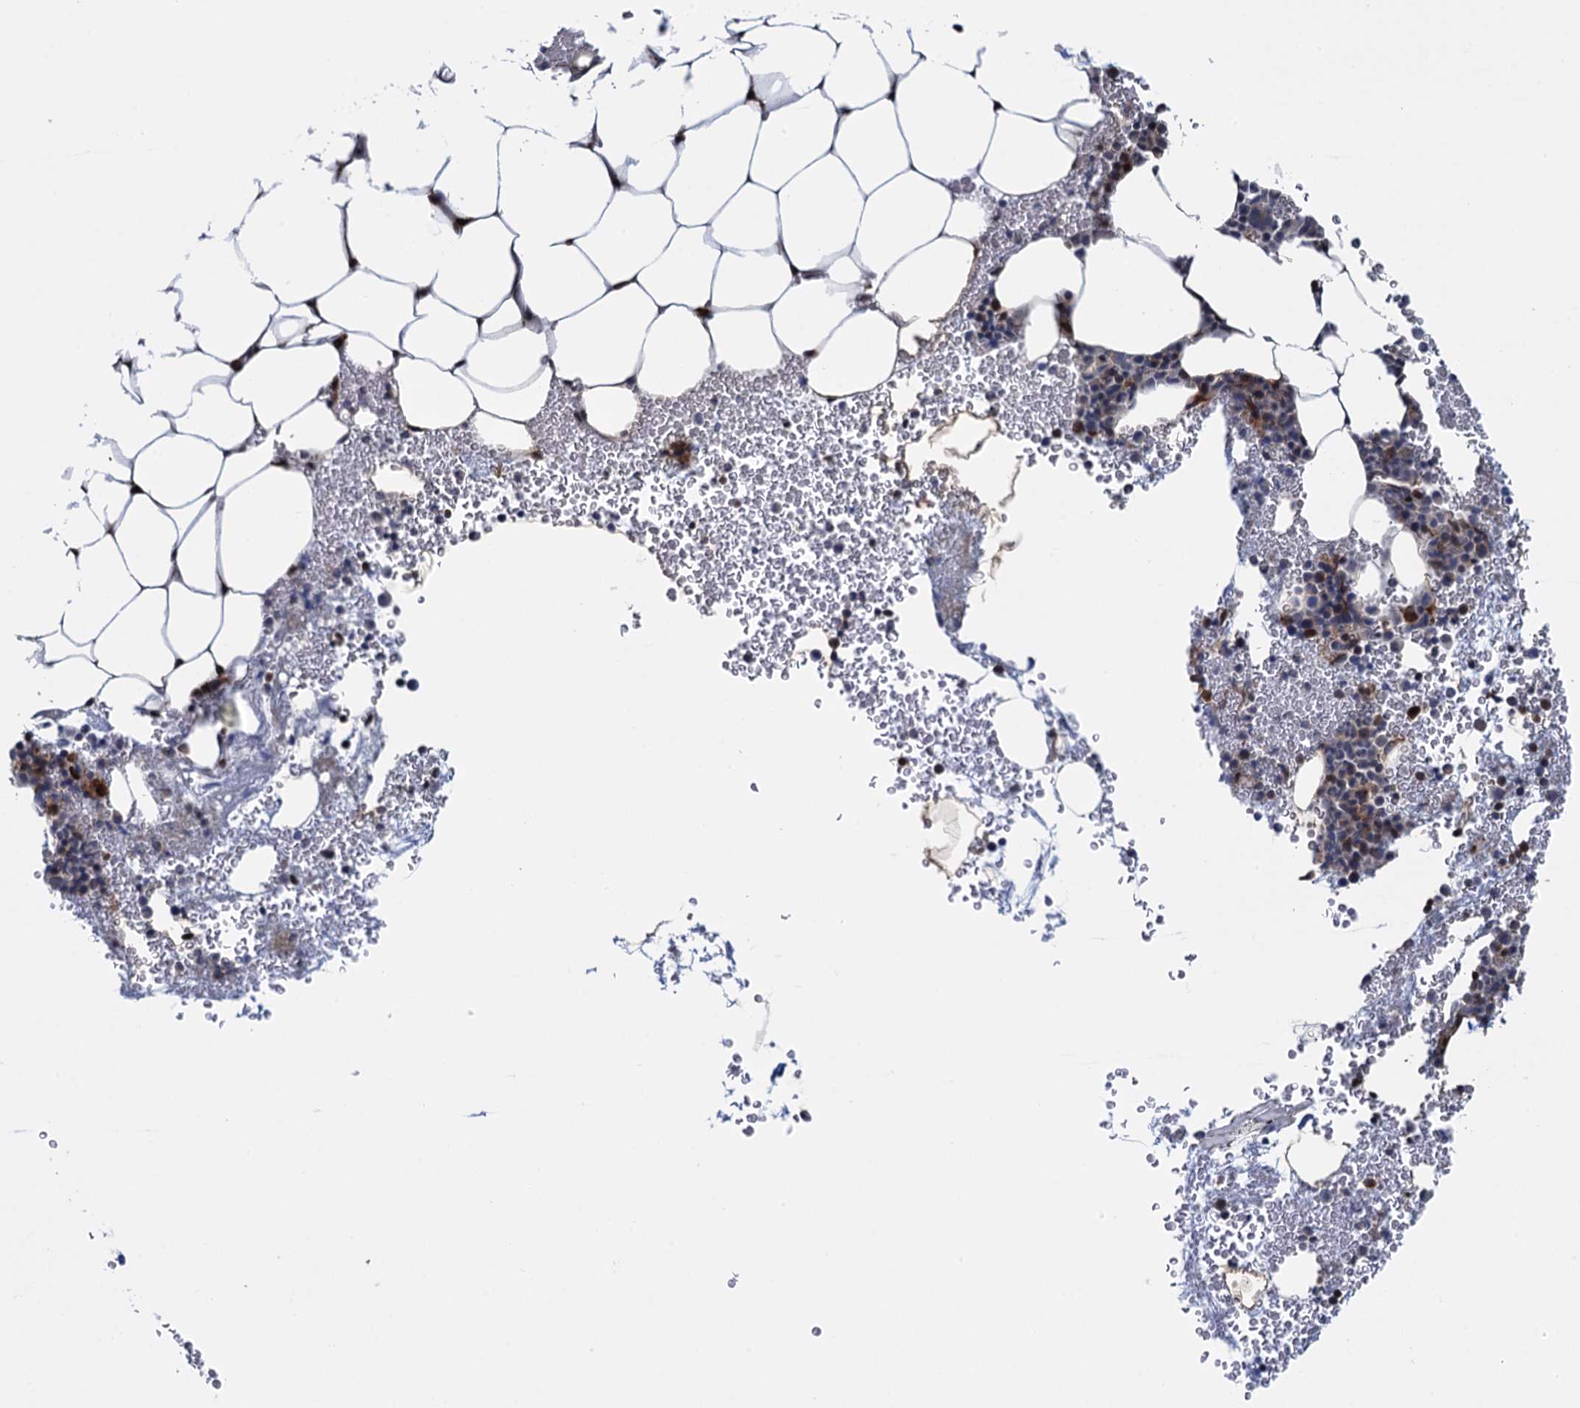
{"staining": {"intensity": "moderate", "quantity": "<25%", "location": "cytoplasmic/membranous"}, "tissue": "bone marrow", "cell_type": "Hematopoietic cells", "image_type": "normal", "snomed": [{"axis": "morphology", "description": "Normal tissue, NOS"}, {"axis": "morphology", "description": "Inflammation, NOS"}, {"axis": "topography", "description": "Bone marrow"}], "caption": "Immunohistochemistry micrograph of unremarkable bone marrow: bone marrow stained using immunohistochemistry displays low levels of moderate protein expression localized specifically in the cytoplasmic/membranous of hematopoietic cells, appearing as a cytoplasmic/membranous brown color.", "gene": "CCDC102A", "patient": {"sex": "female", "age": 78}}